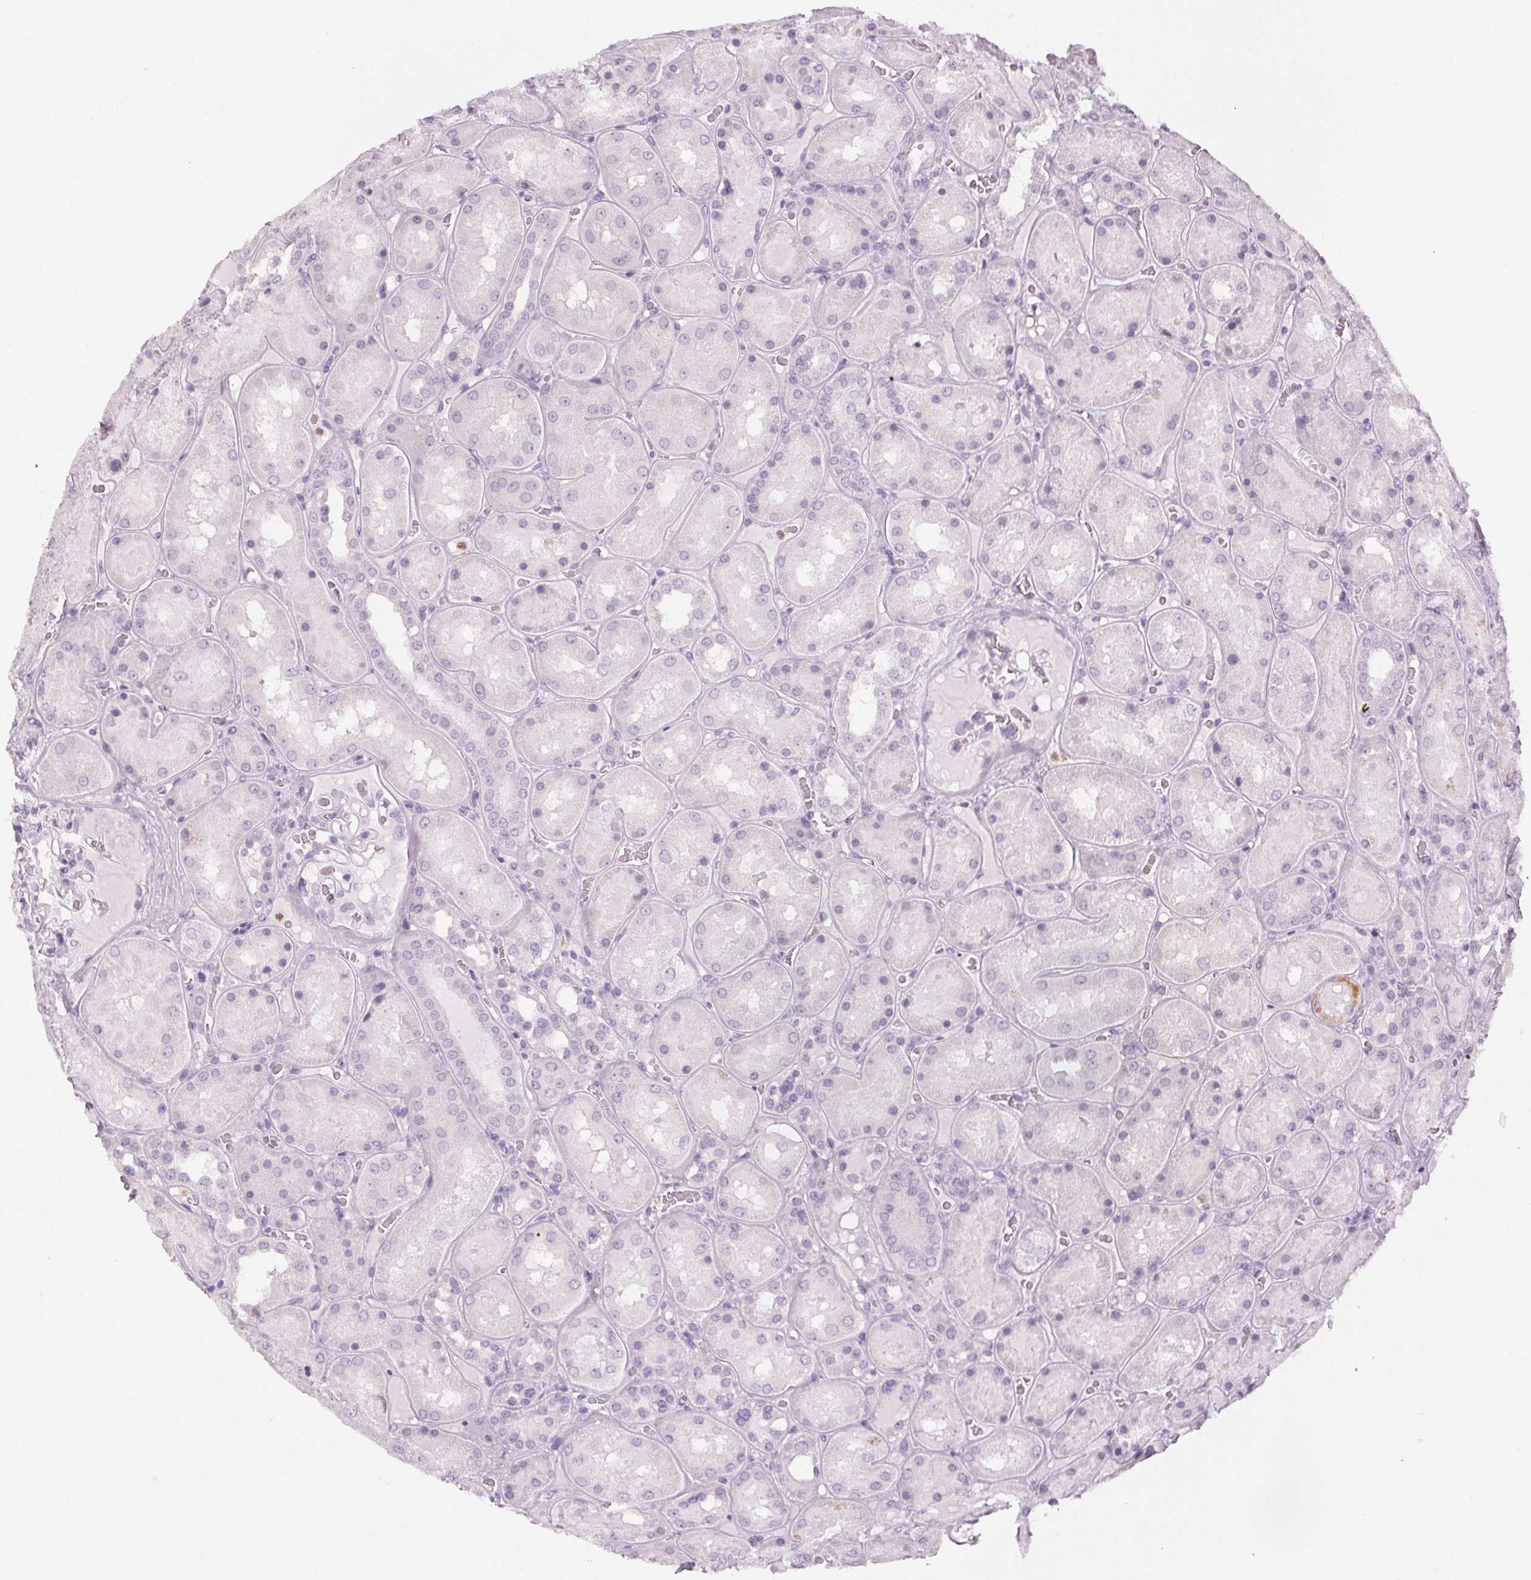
{"staining": {"intensity": "negative", "quantity": "none", "location": "none"}, "tissue": "kidney", "cell_type": "Cells in glomeruli", "image_type": "normal", "snomed": [{"axis": "morphology", "description": "Normal tissue, NOS"}, {"axis": "topography", "description": "Kidney"}], "caption": "DAB (3,3'-diaminobenzidine) immunohistochemical staining of unremarkable human kidney exhibits no significant expression in cells in glomeruli.", "gene": "MPO", "patient": {"sex": "male", "age": 73}}